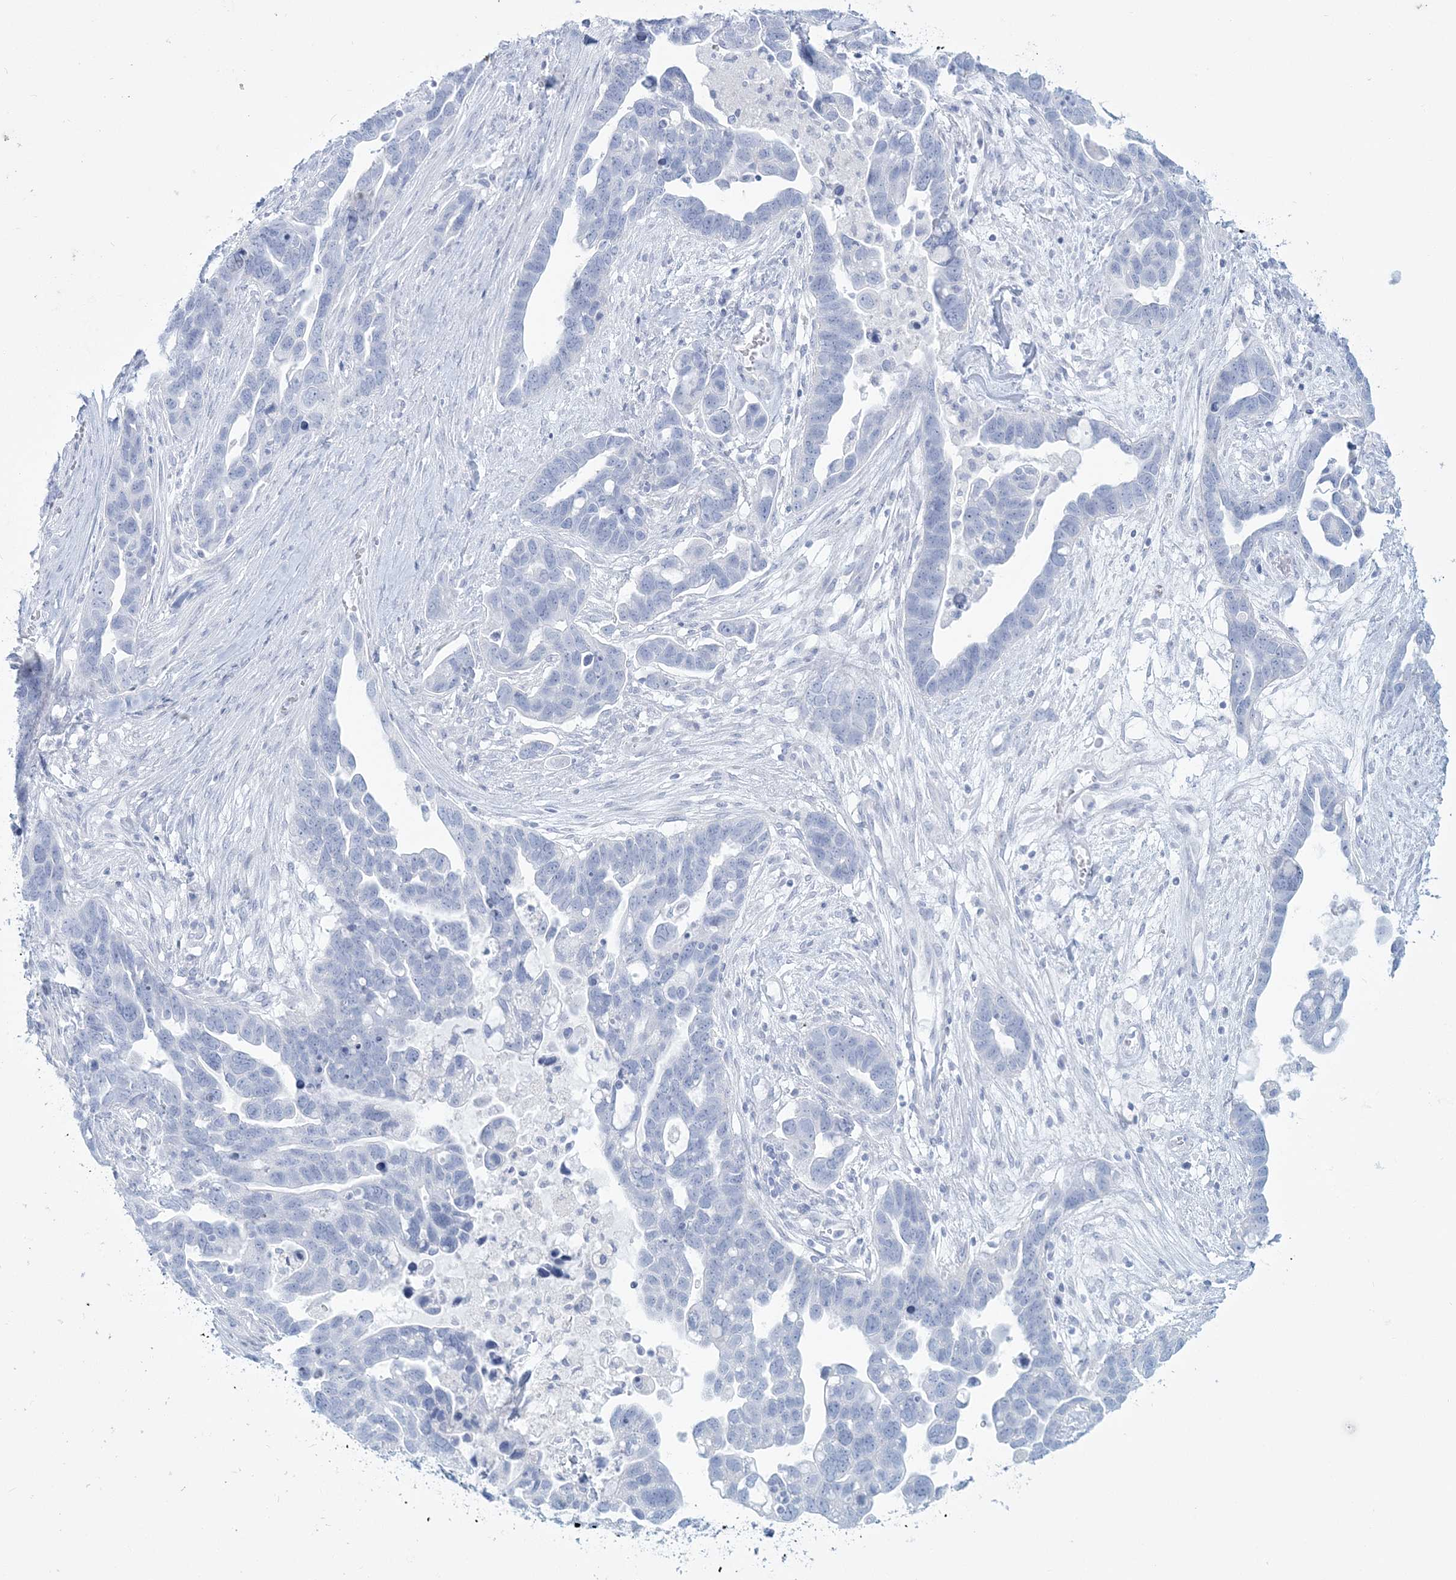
{"staining": {"intensity": "negative", "quantity": "none", "location": "none"}, "tissue": "ovarian cancer", "cell_type": "Tumor cells", "image_type": "cancer", "snomed": [{"axis": "morphology", "description": "Cystadenocarcinoma, serous, NOS"}, {"axis": "topography", "description": "Ovary"}], "caption": "Ovarian cancer was stained to show a protein in brown. There is no significant expression in tumor cells.", "gene": "ADGB", "patient": {"sex": "female", "age": 54}}